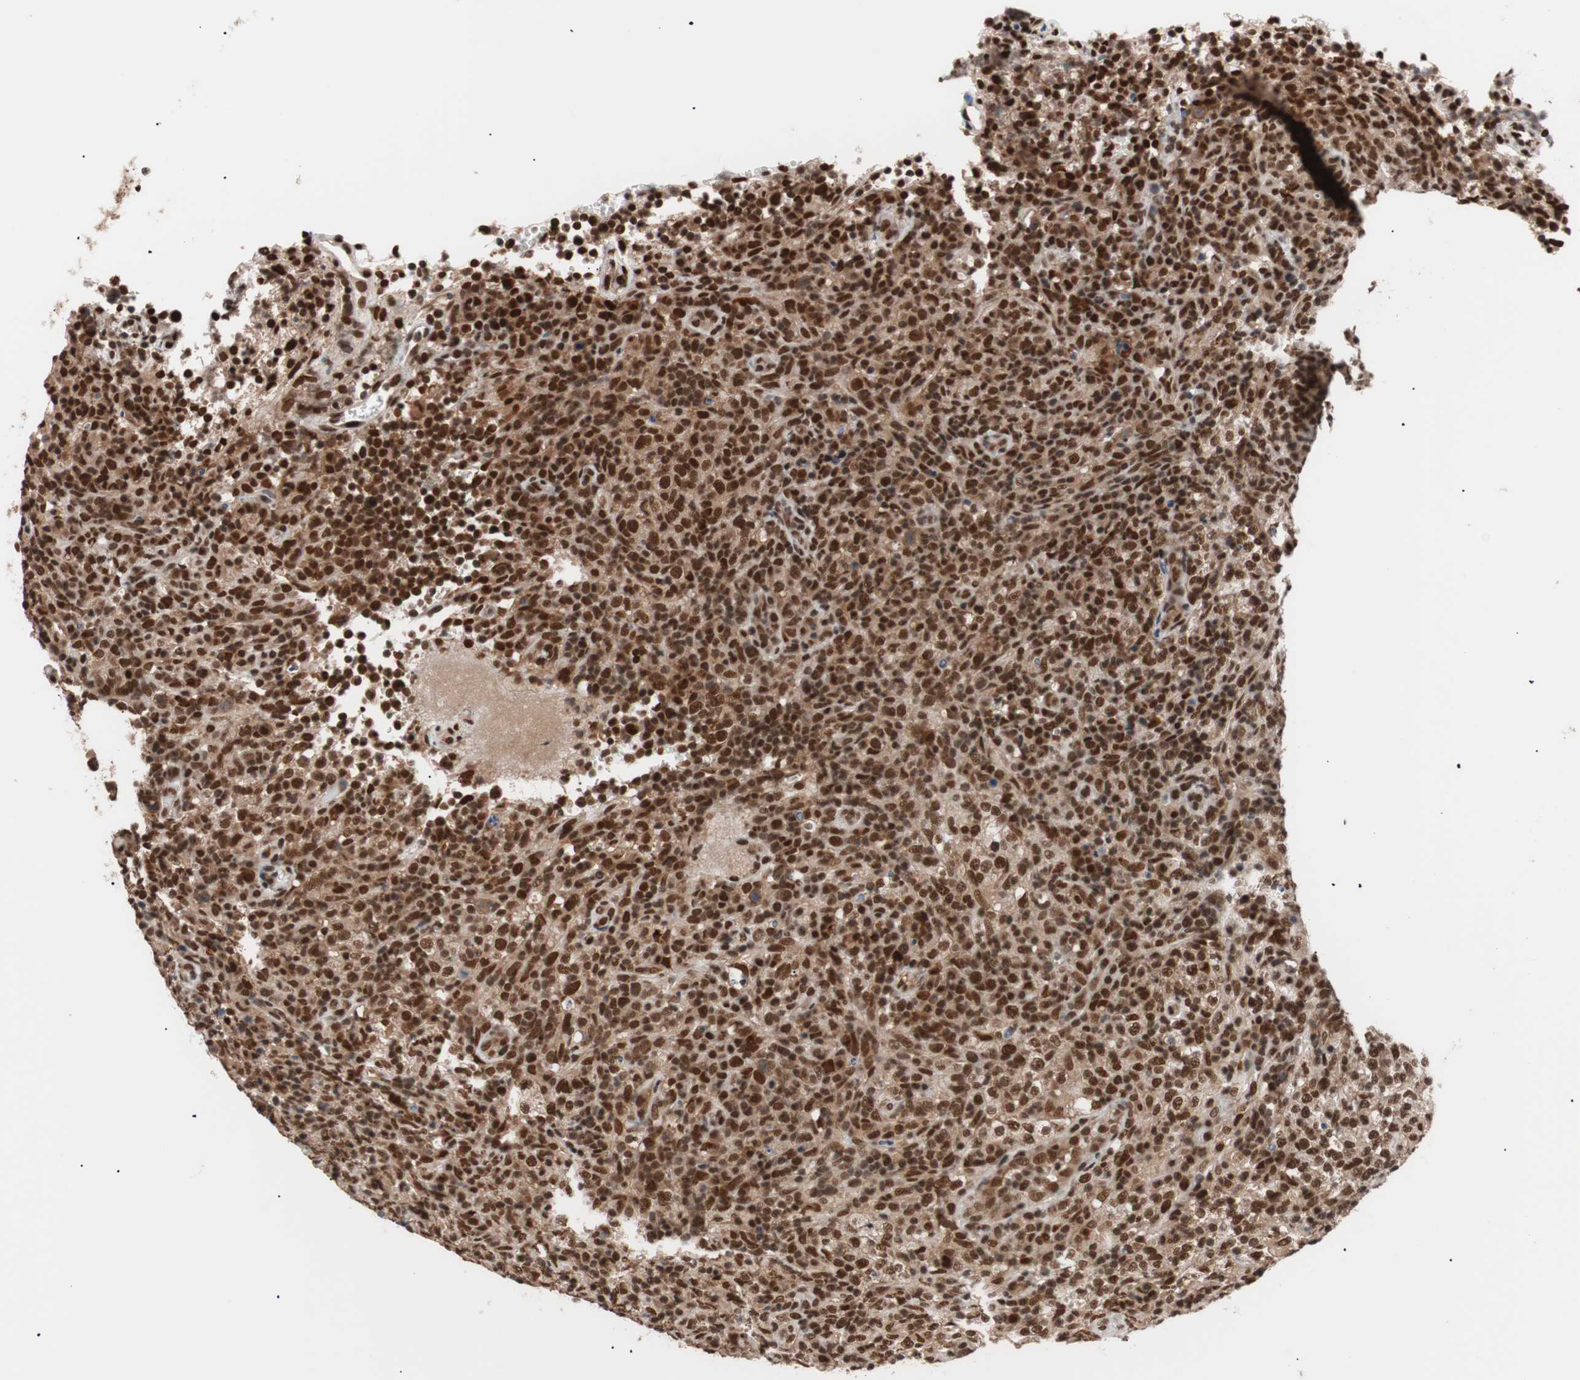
{"staining": {"intensity": "strong", "quantity": ">75%", "location": "nuclear"}, "tissue": "lymphoma", "cell_type": "Tumor cells", "image_type": "cancer", "snomed": [{"axis": "morphology", "description": "Malignant lymphoma, non-Hodgkin's type, High grade"}, {"axis": "topography", "description": "Lymph node"}], "caption": "DAB (3,3'-diaminobenzidine) immunohistochemical staining of human high-grade malignant lymphoma, non-Hodgkin's type reveals strong nuclear protein expression in approximately >75% of tumor cells.", "gene": "CHAMP1", "patient": {"sex": "female", "age": 76}}